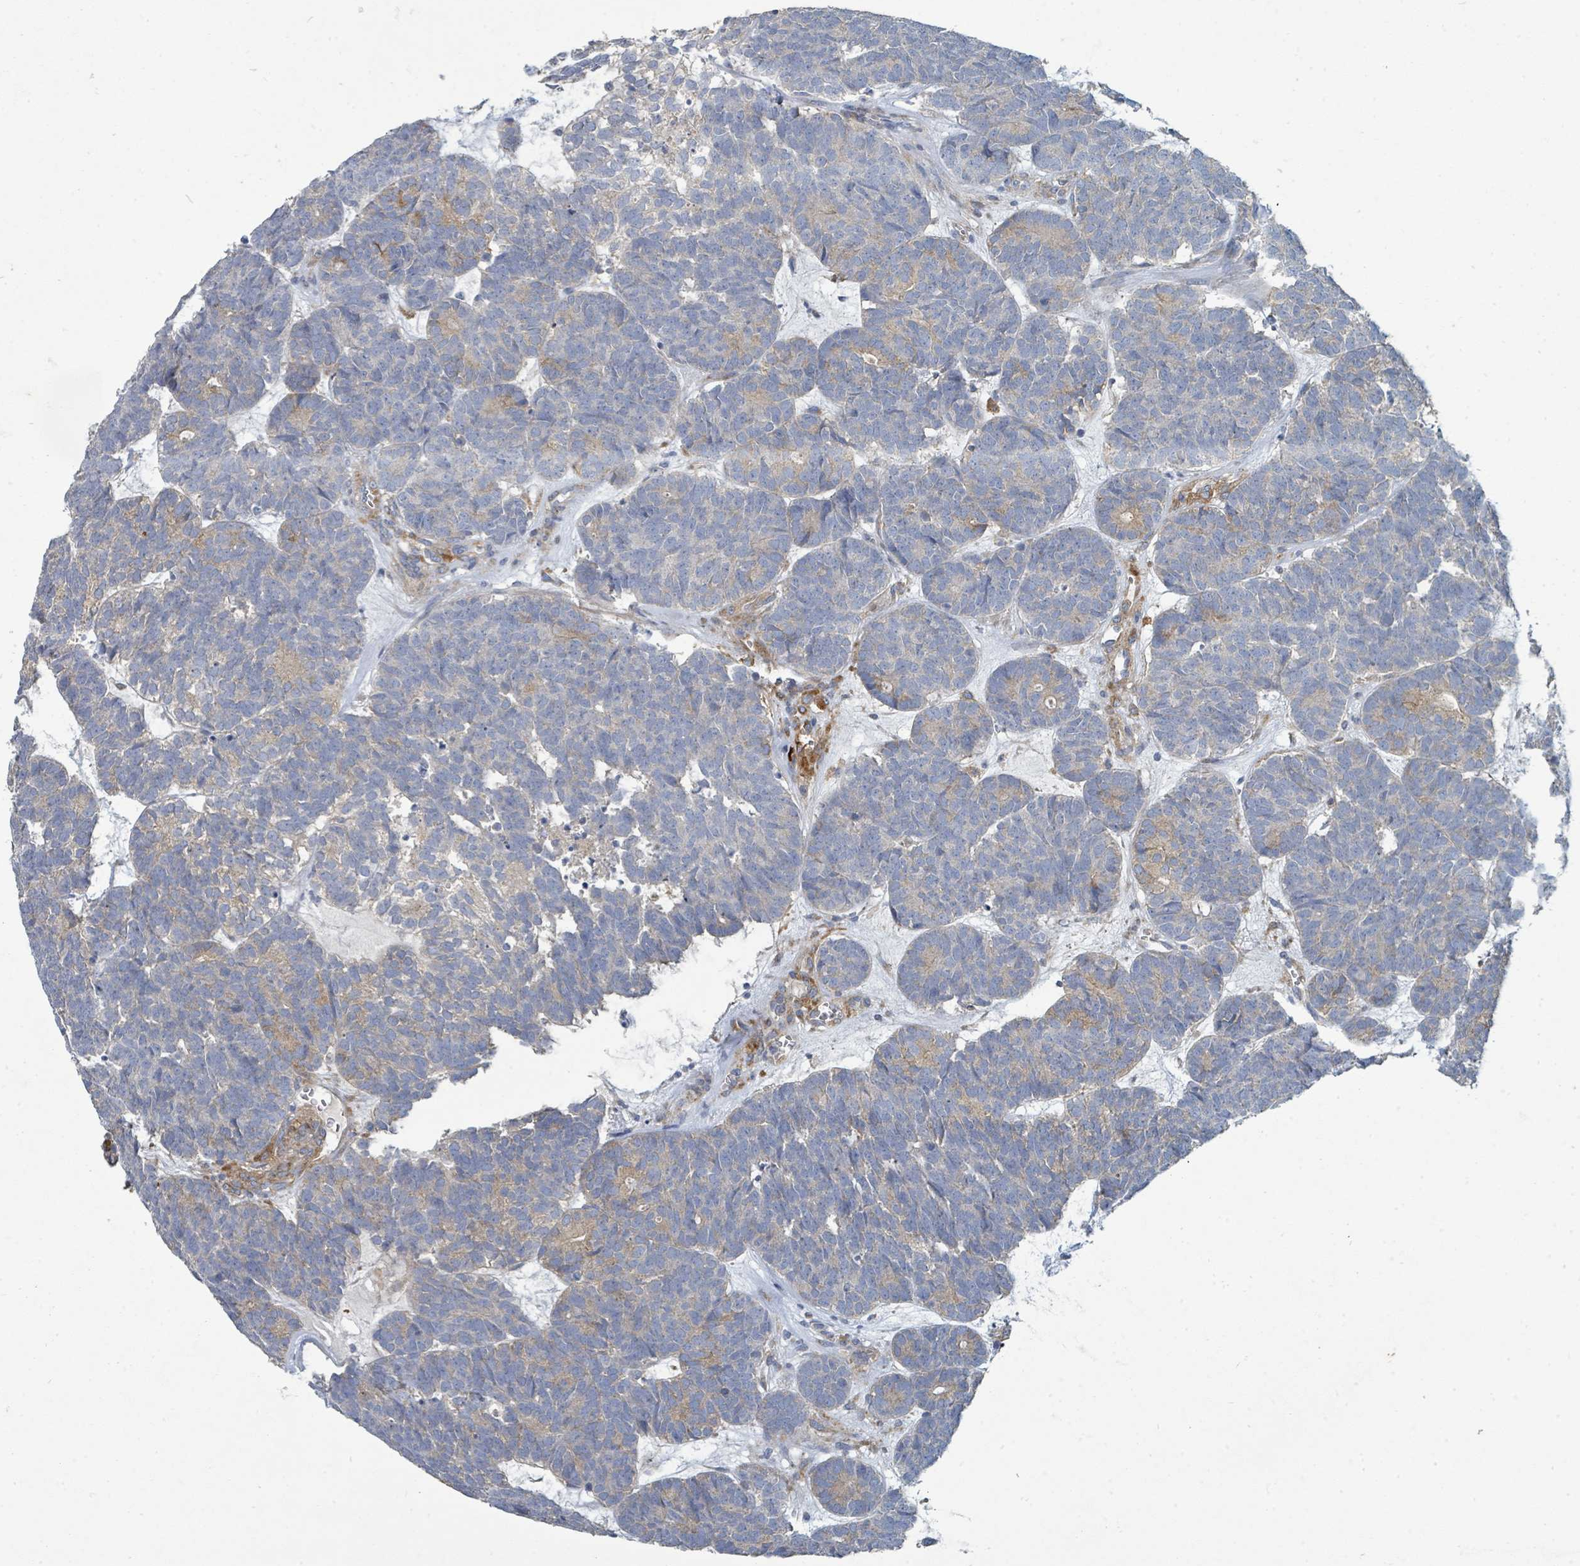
{"staining": {"intensity": "negative", "quantity": "none", "location": "none"}, "tissue": "head and neck cancer", "cell_type": "Tumor cells", "image_type": "cancer", "snomed": [{"axis": "morphology", "description": "Adenocarcinoma, NOS"}, {"axis": "topography", "description": "Head-Neck"}], "caption": "Head and neck adenocarcinoma was stained to show a protein in brown. There is no significant expression in tumor cells.", "gene": "IFIT1", "patient": {"sex": "female", "age": 81}}